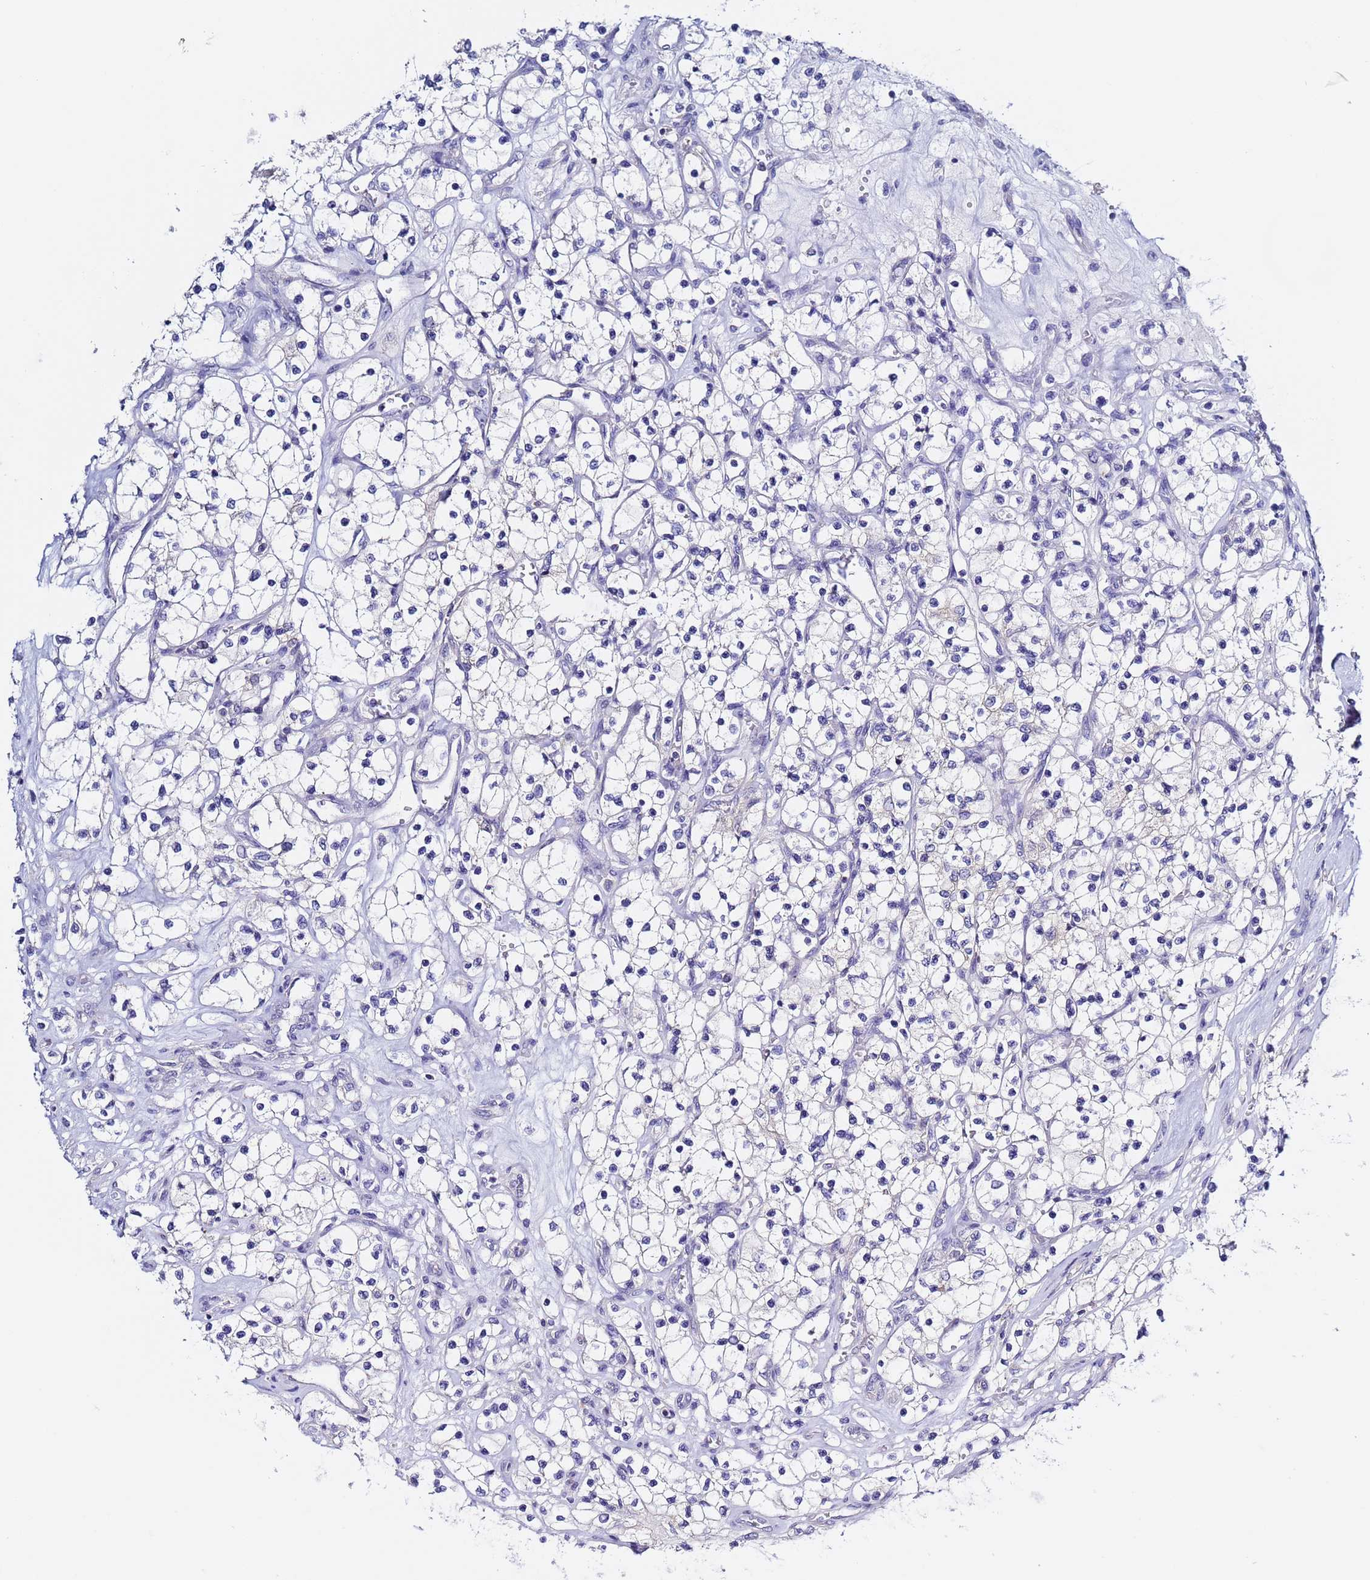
{"staining": {"intensity": "negative", "quantity": "none", "location": "none"}, "tissue": "renal cancer", "cell_type": "Tumor cells", "image_type": "cancer", "snomed": [{"axis": "morphology", "description": "Adenocarcinoma, NOS"}, {"axis": "topography", "description": "Kidney"}], "caption": "Protein analysis of renal cancer (adenocarcinoma) displays no significant positivity in tumor cells.", "gene": "LENG1", "patient": {"sex": "female", "age": 69}}